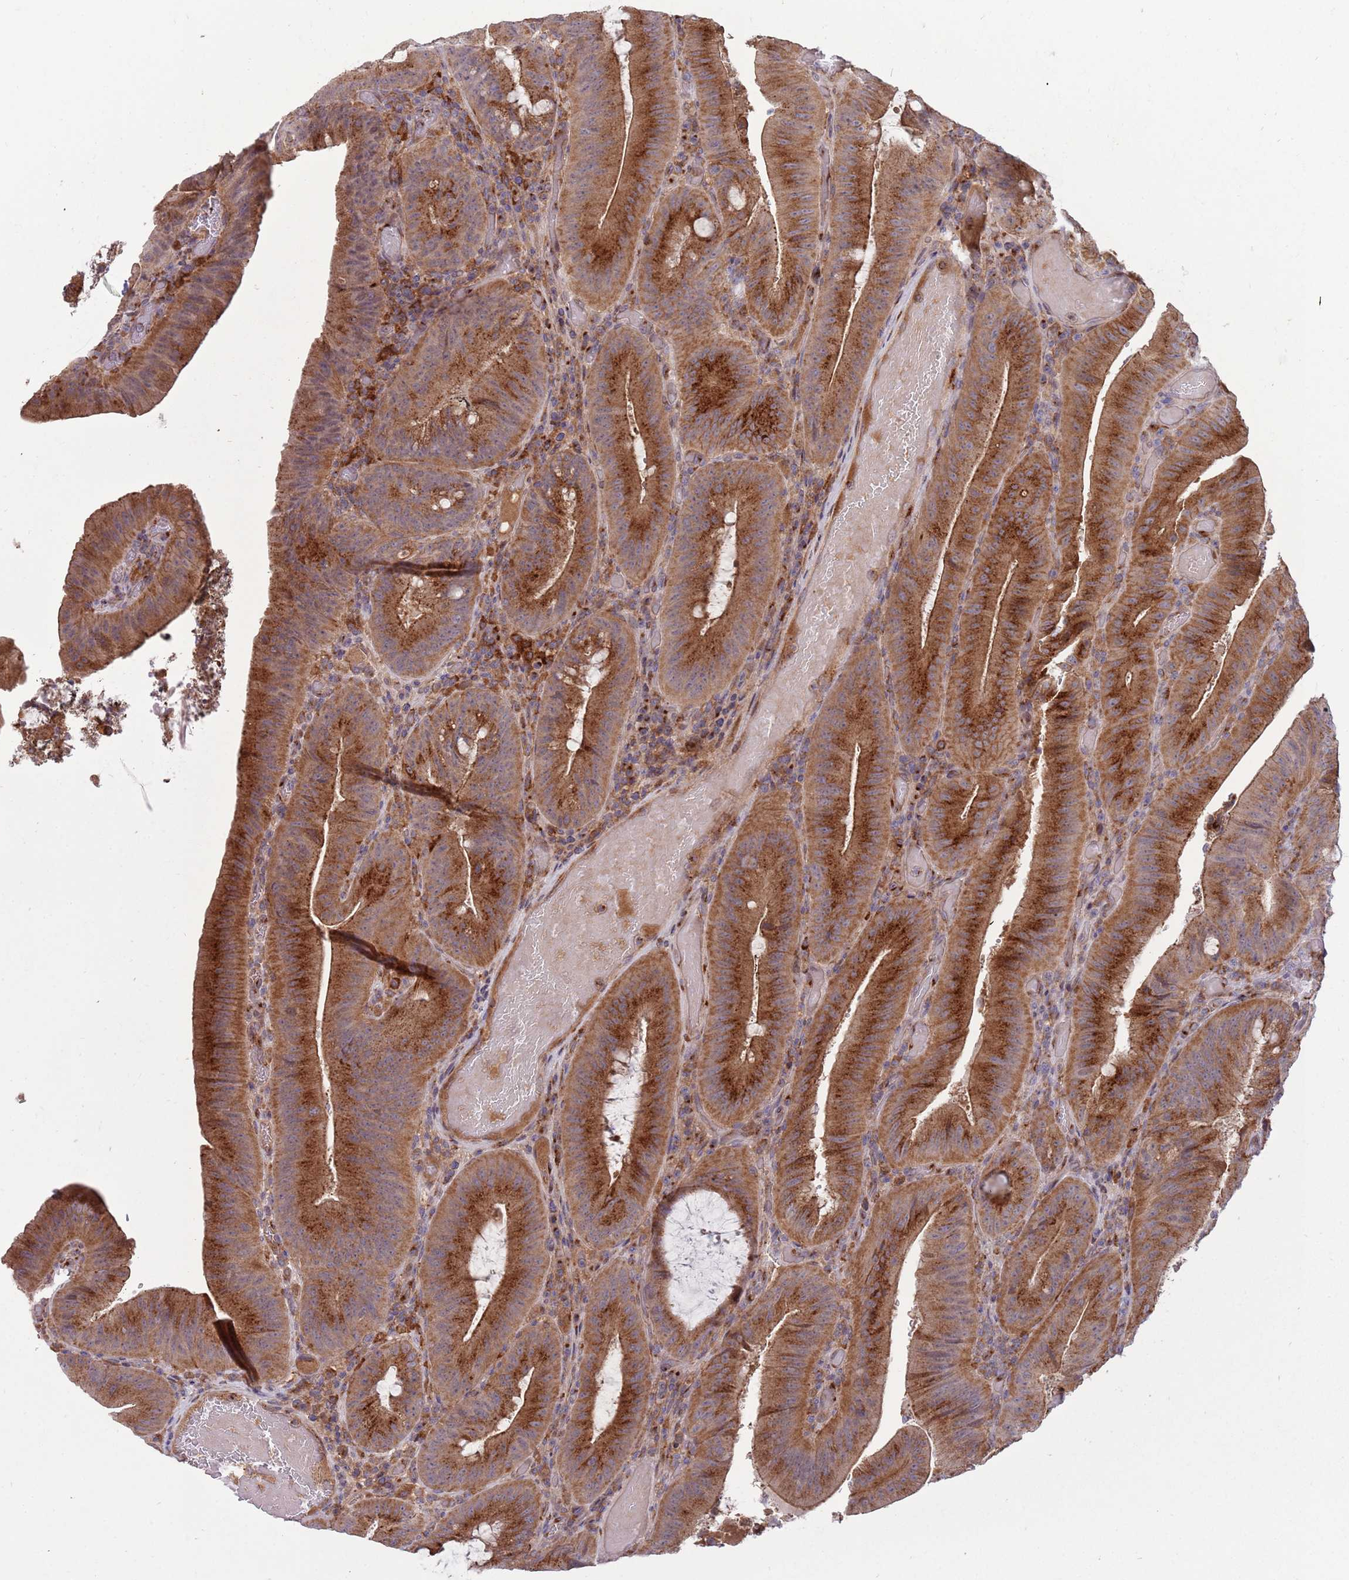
{"staining": {"intensity": "strong", "quantity": ">75%", "location": "cytoplasmic/membranous"}, "tissue": "colorectal cancer", "cell_type": "Tumor cells", "image_type": "cancer", "snomed": [{"axis": "morphology", "description": "Adenocarcinoma, NOS"}, {"axis": "topography", "description": "Colon"}], "caption": "Strong cytoplasmic/membranous positivity for a protein is seen in approximately >75% of tumor cells of colorectal cancer (adenocarcinoma) using immunohistochemistry (IHC).", "gene": "BTBD7", "patient": {"sex": "female", "age": 43}}